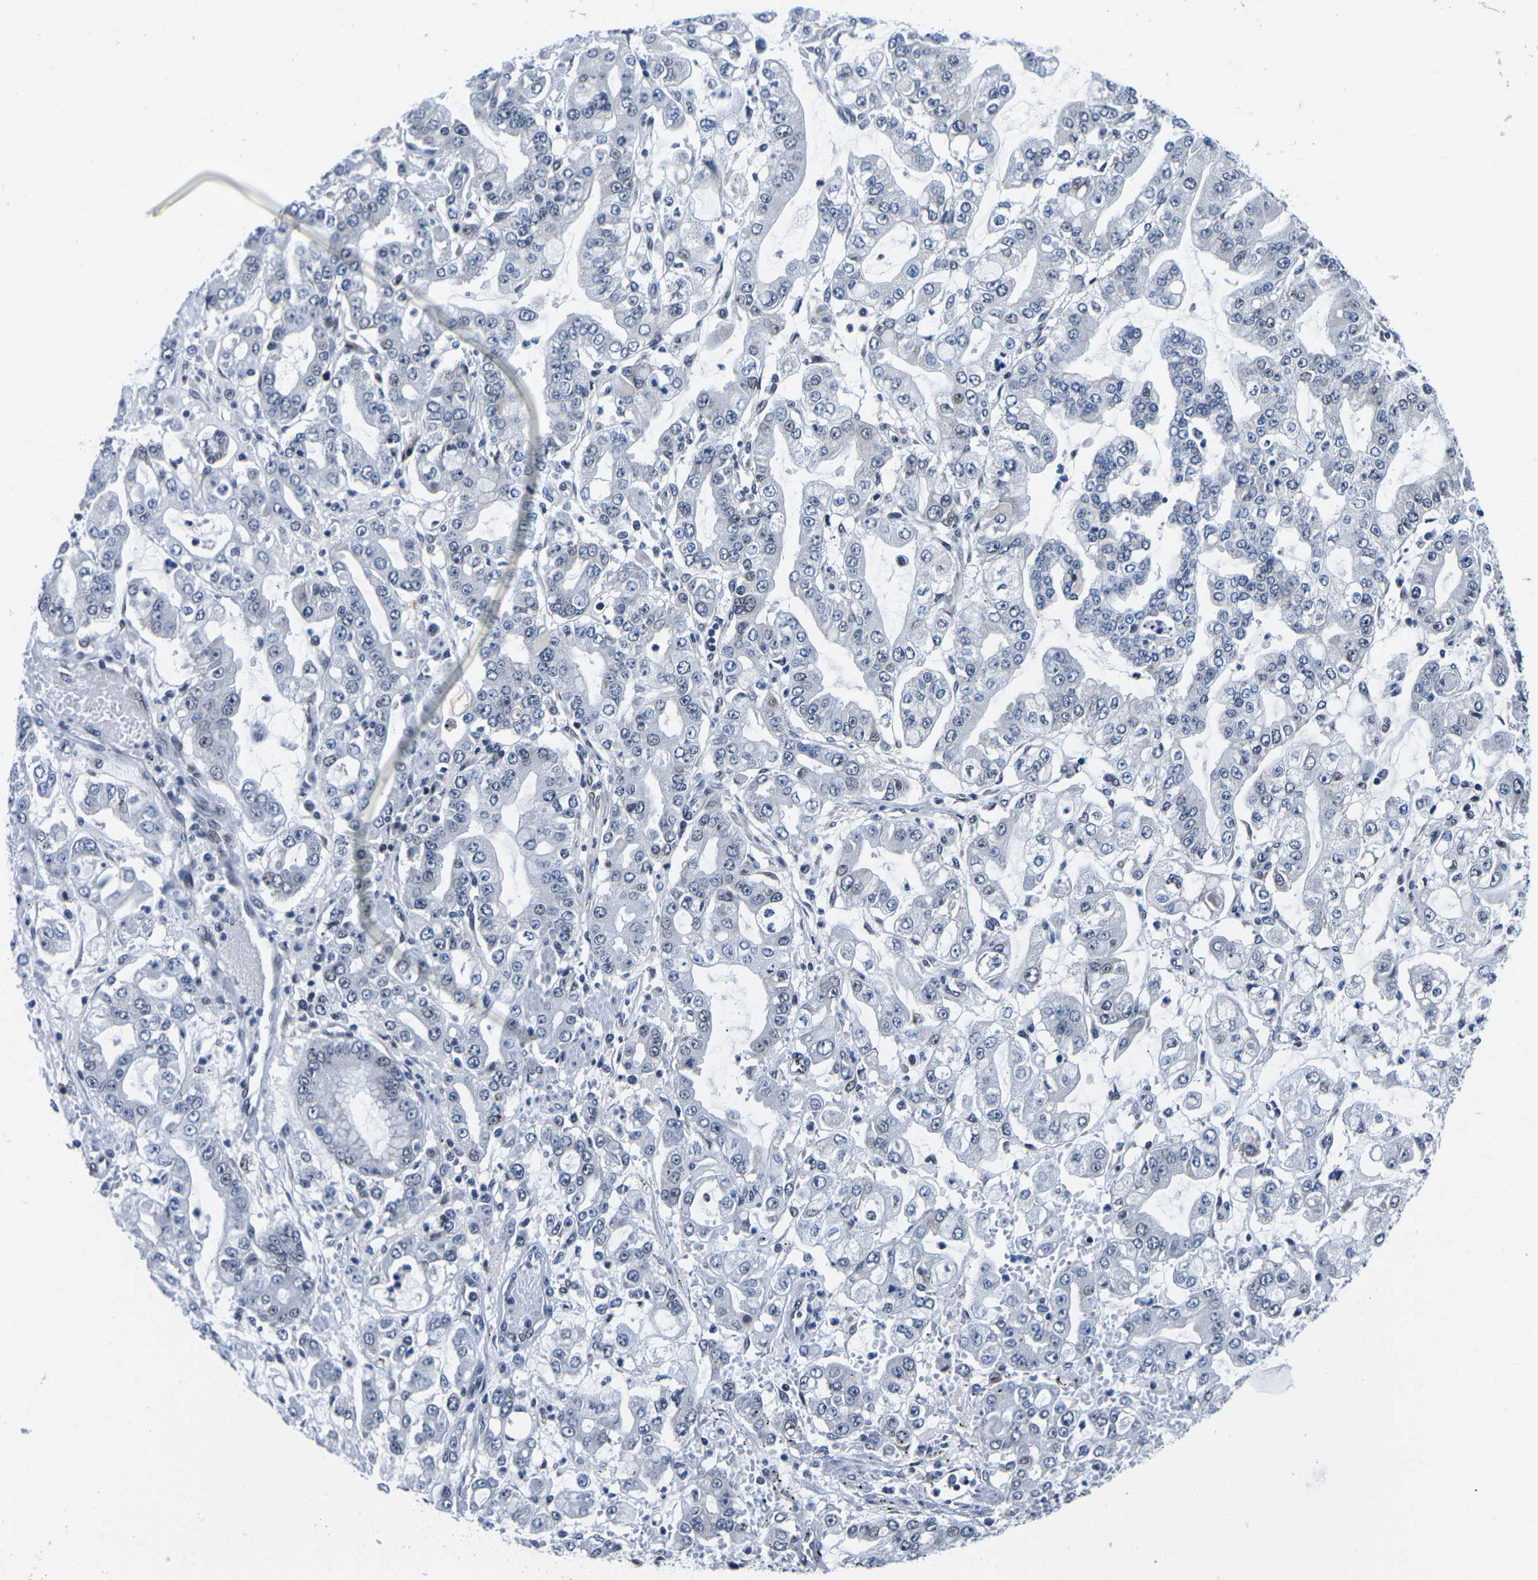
{"staining": {"intensity": "negative", "quantity": "none", "location": "none"}, "tissue": "stomach cancer", "cell_type": "Tumor cells", "image_type": "cancer", "snomed": [{"axis": "morphology", "description": "Adenocarcinoma, NOS"}, {"axis": "topography", "description": "Stomach"}], "caption": "Micrograph shows no protein staining in tumor cells of stomach cancer (adenocarcinoma) tissue. (Stains: DAB immunohistochemistry (IHC) with hematoxylin counter stain, Microscopy: brightfield microscopy at high magnification).", "gene": "CDC73", "patient": {"sex": "male", "age": 76}}